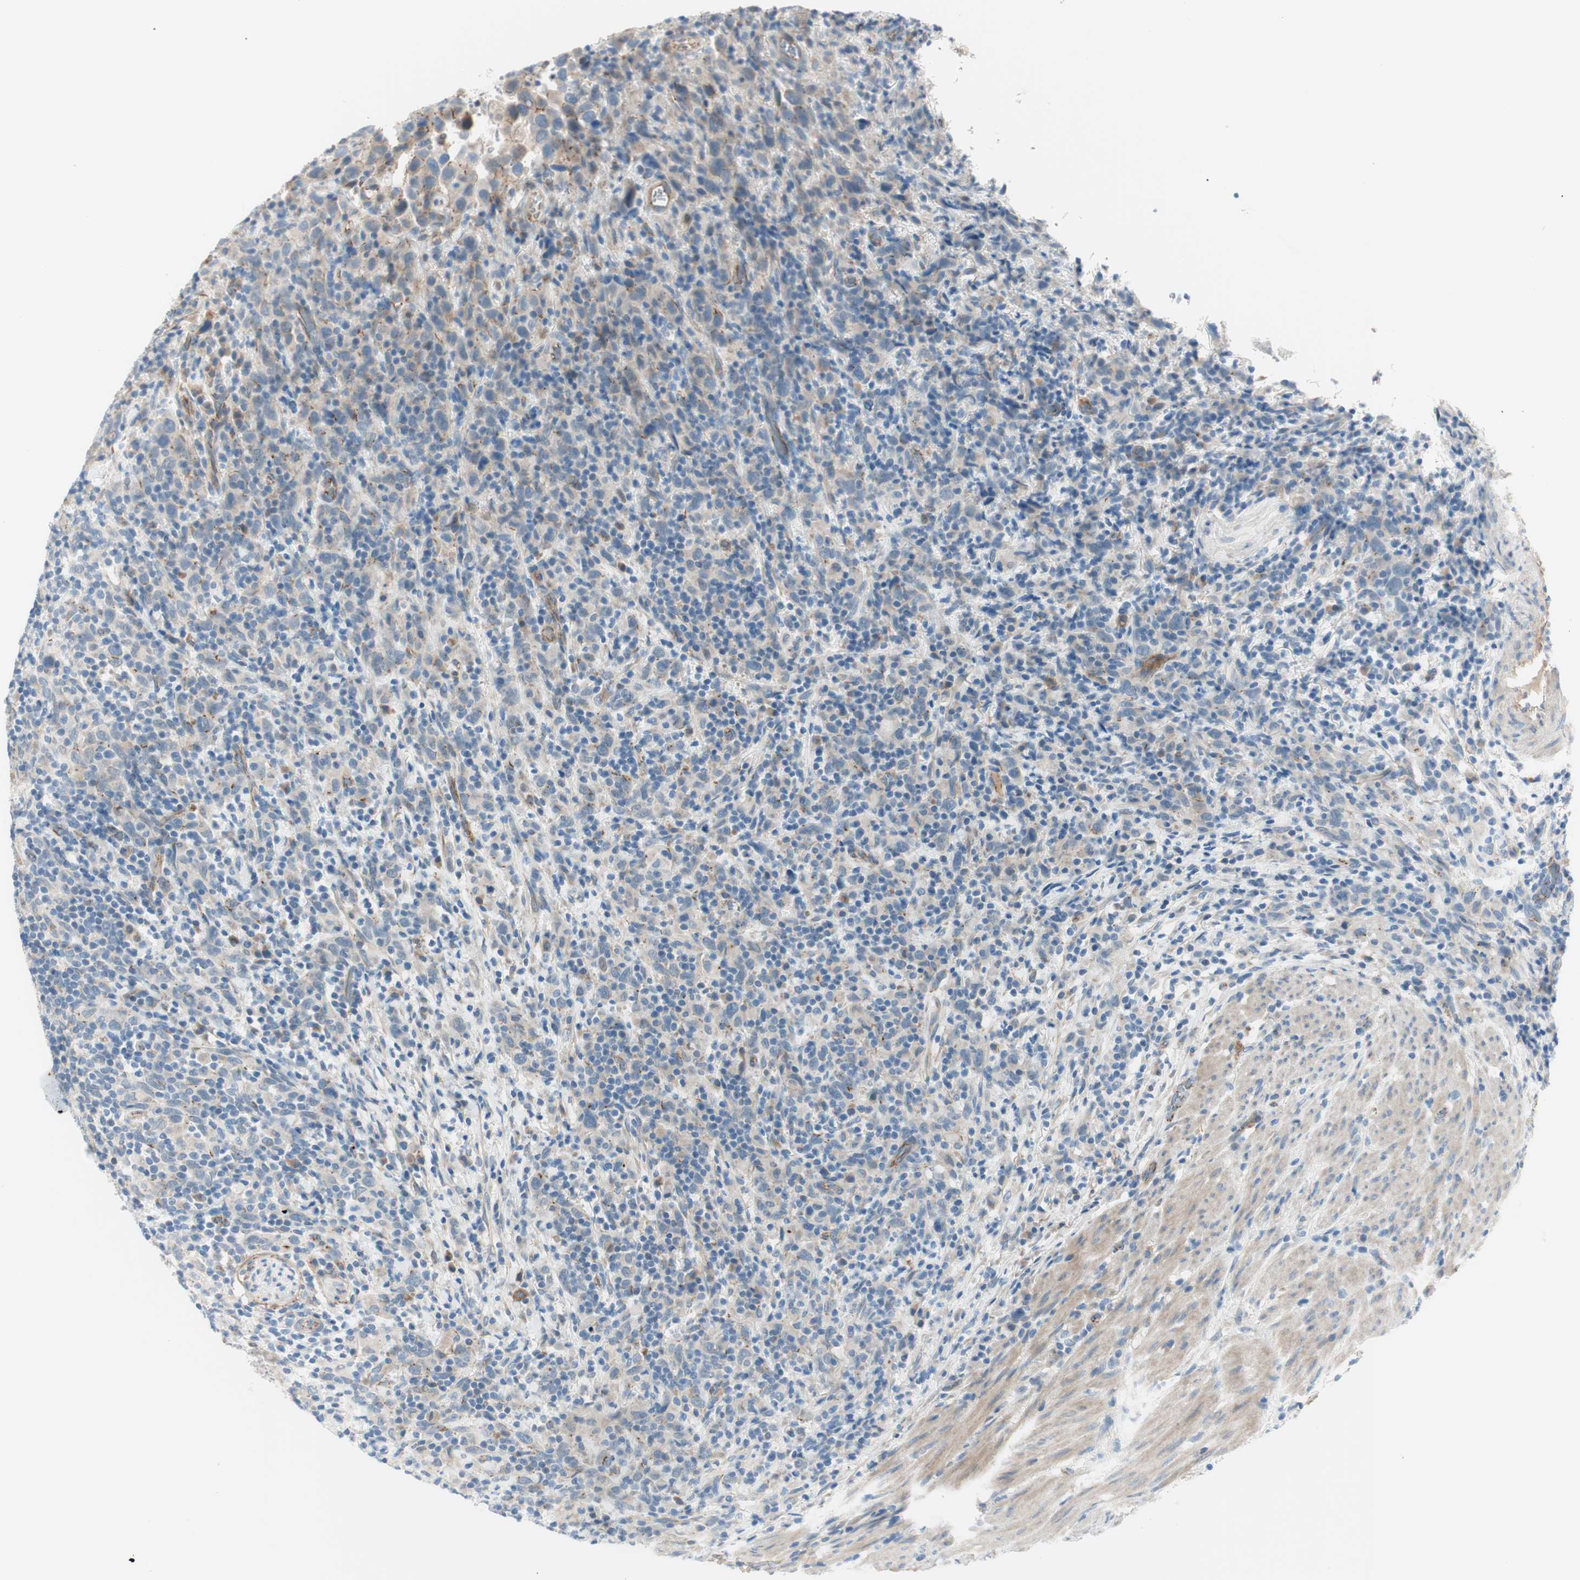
{"staining": {"intensity": "weak", "quantity": "25%-75%", "location": "cytoplasmic/membranous"}, "tissue": "urothelial cancer", "cell_type": "Tumor cells", "image_type": "cancer", "snomed": [{"axis": "morphology", "description": "Urothelial carcinoma, High grade"}, {"axis": "topography", "description": "Urinary bladder"}], "caption": "Brown immunohistochemical staining in human urothelial cancer demonstrates weak cytoplasmic/membranous staining in approximately 25%-75% of tumor cells.", "gene": "TJP1", "patient": {"sex": "male", "age": 61}}